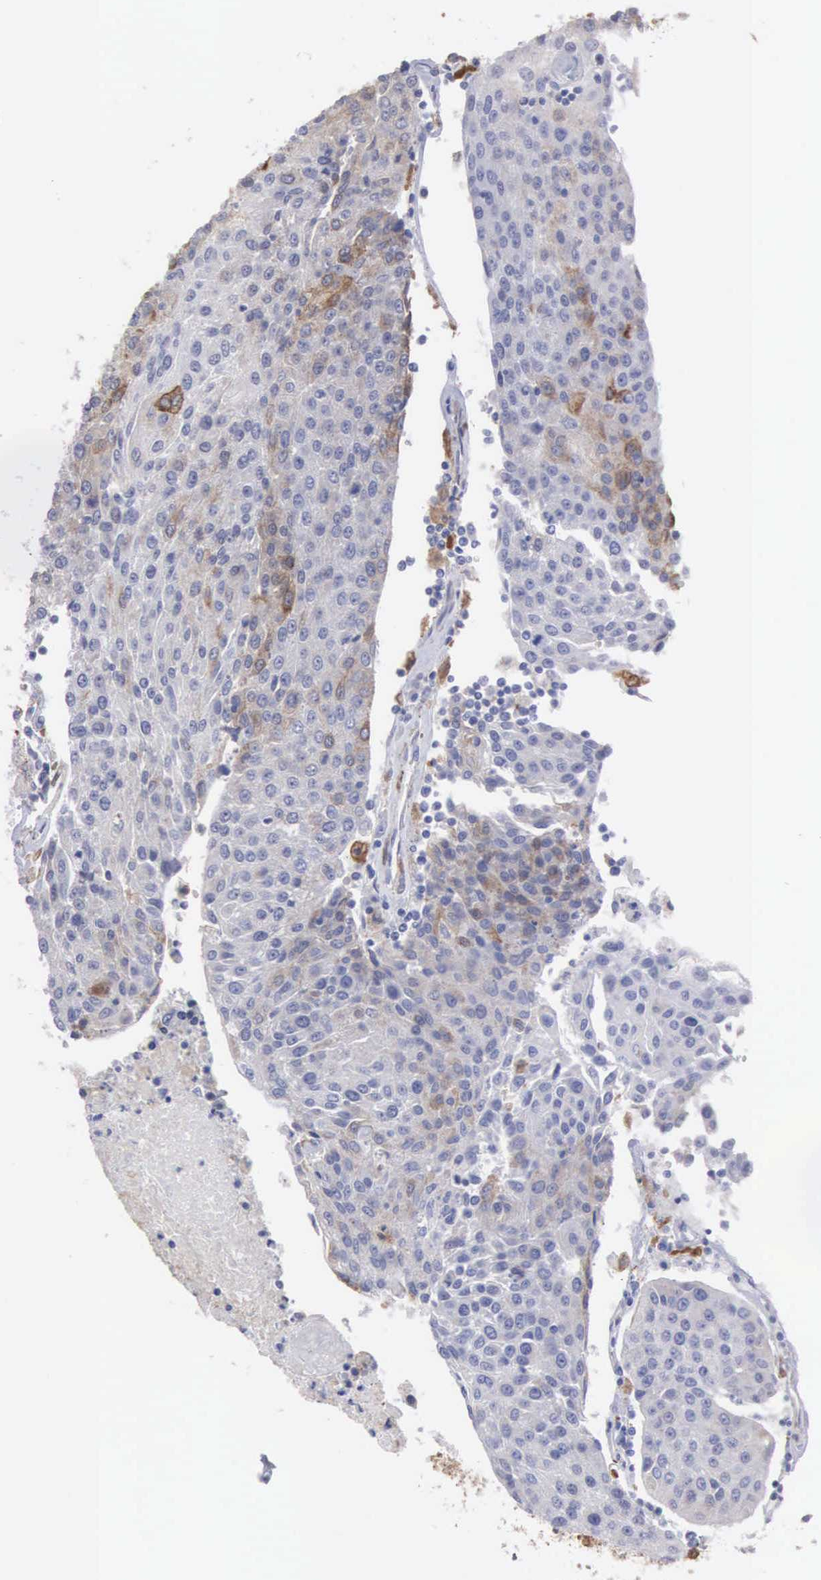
{"staining": {"intensity": "weak", "quantity": "<25%", "location": "cytoplasmic/membranous"}, "tissue": "urothelial cancer", "cell_type": "Tumor cells", "image_type": "cancer", "snomed": [{"axis": "morphology", "description": "Urothelial carcinoma, High grade"}, {"axis": "topography", "description": "Urinary bladder"}], "caption": "Image shows no significant protein positivity in tumor cells of high-grade urothelial carcinoma.", "gene": "LIN52", "patient": {"sex": "female", "age": 85}}